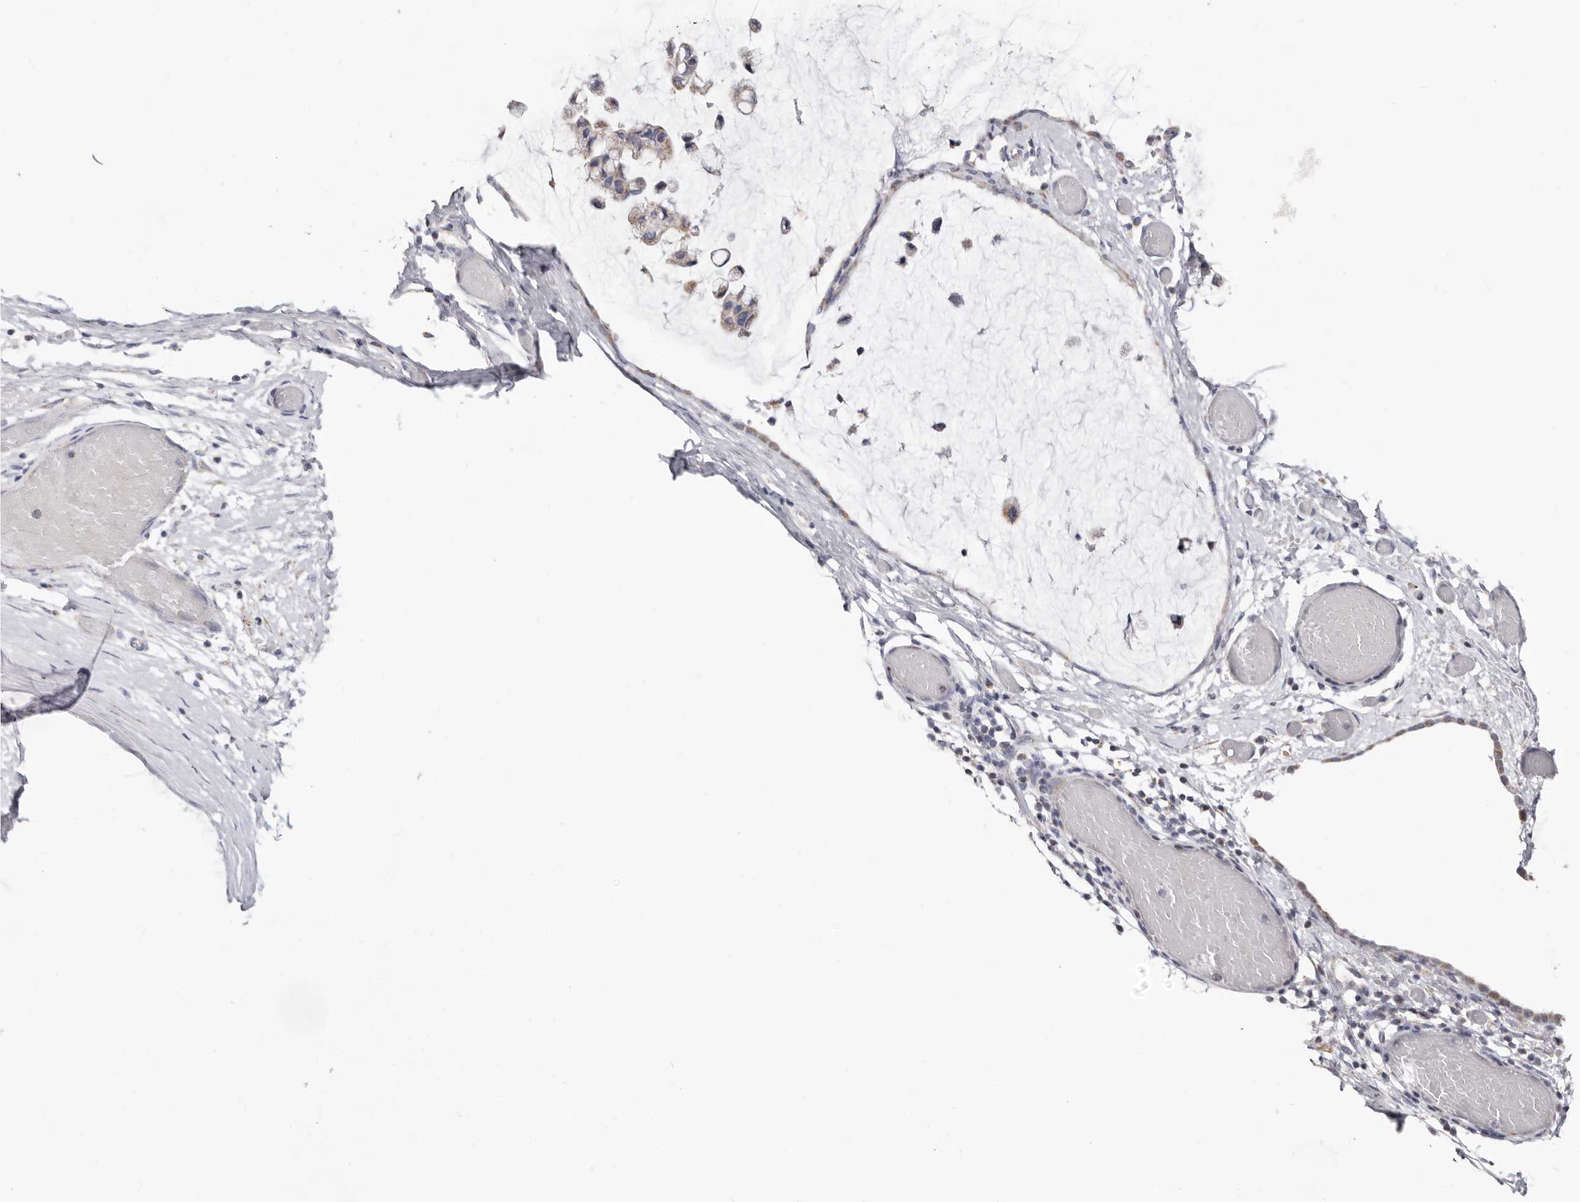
{"staining": {"intensity": "moderate", "quantity": ">75%", "location": "cytoplasmic/membranous"}, "tissue": "ovarian cancer", "cell_type": "Tumor cells", "image_type": "cancer", "snomed": [{"axis": "morphology", "description": "Cystadenocarcinoma, mucinous, NOS"}, {"axis": "topography", "description": "Ovary"}], "caption": "Immunohistochemical staining of human ovarian mucinous cystadenocarcinoma shows medium levels of moderate cytoplasmic/membranous expression in about >75% of tumor cells.", "gene": "RSPO2", "patient": {"sex": "female", "age": 39}}